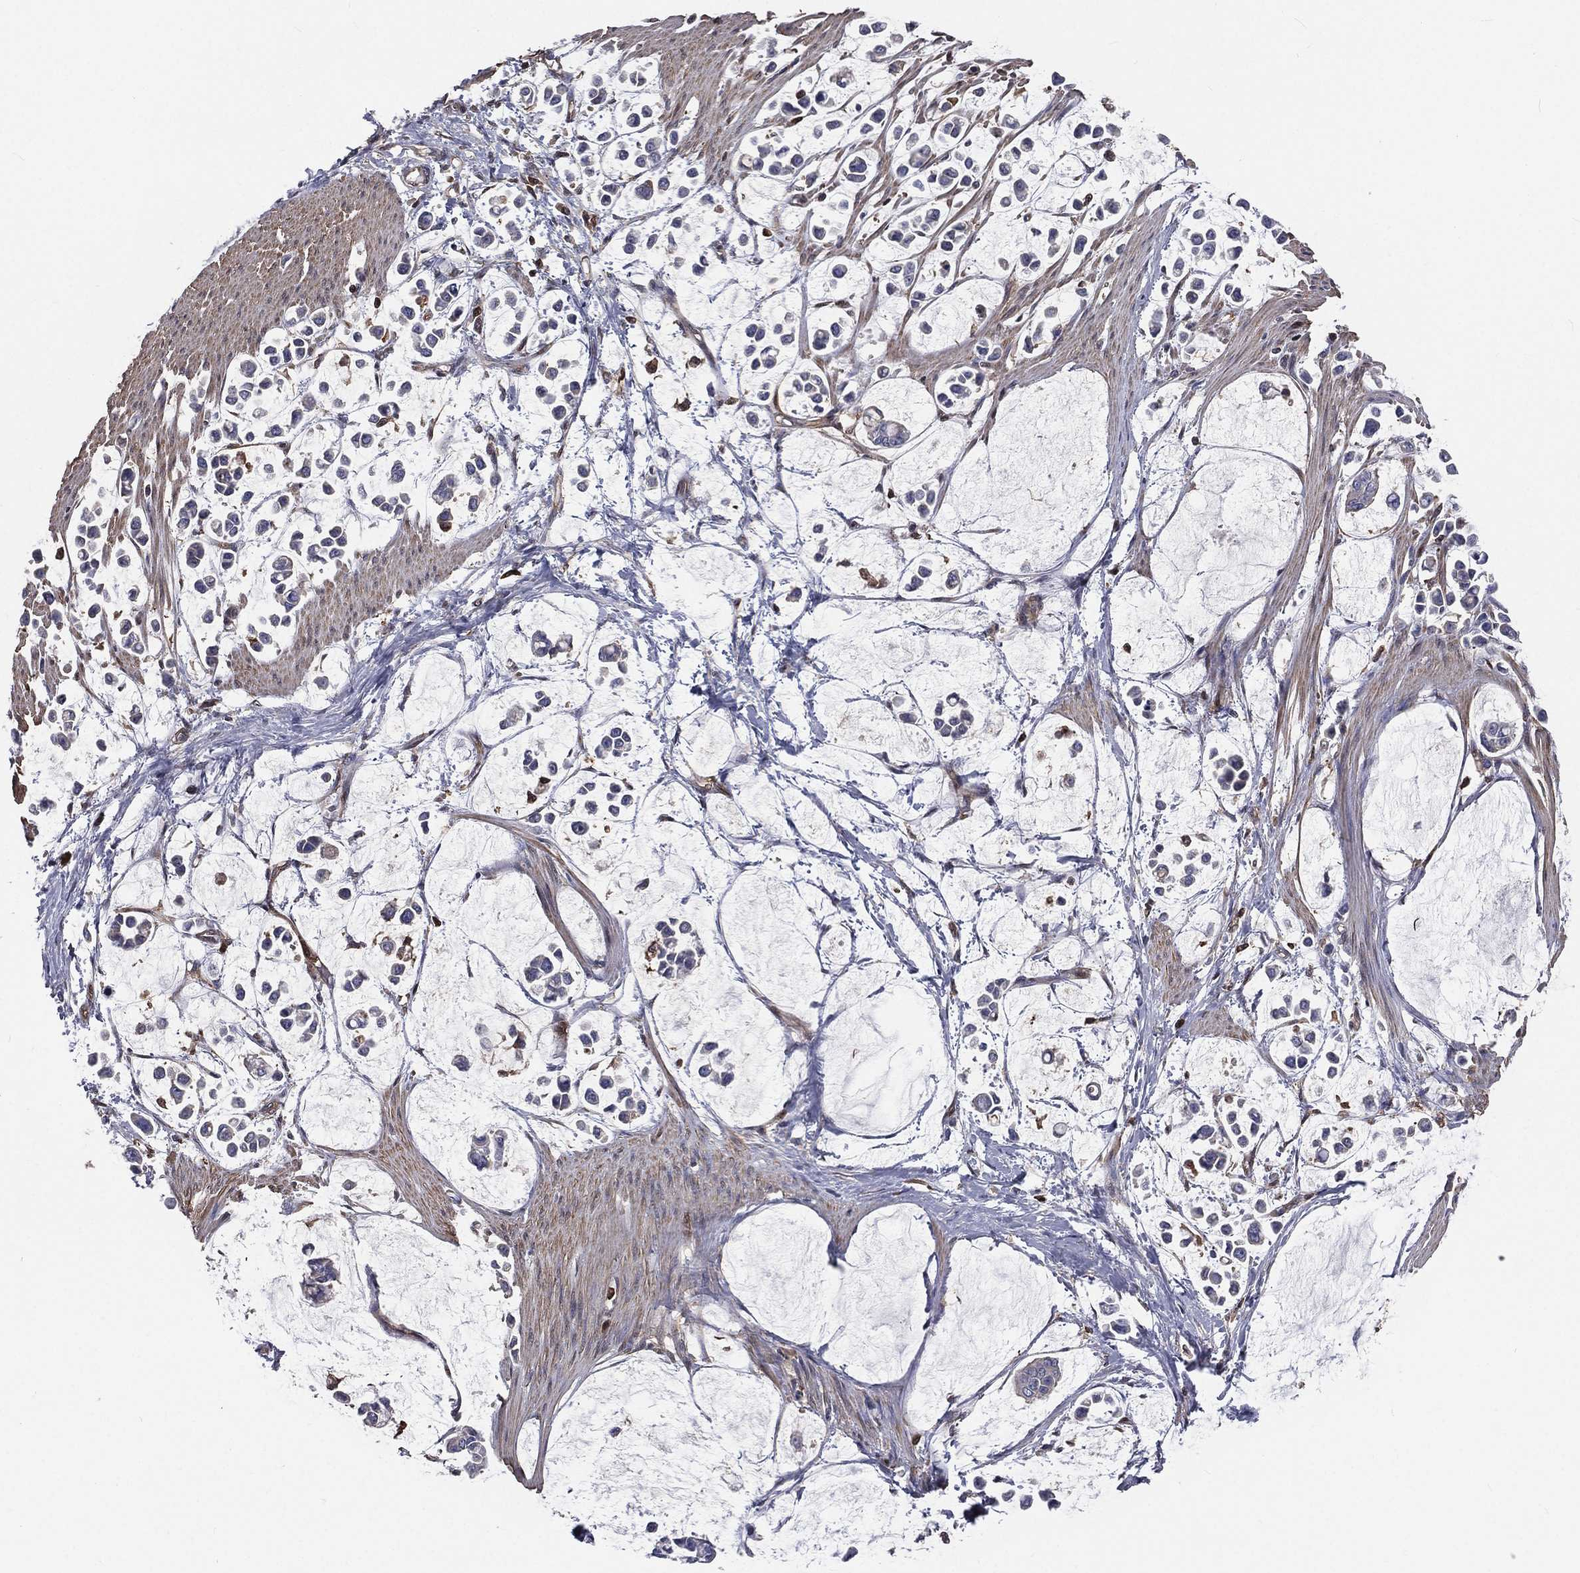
{"staining": {"intensity": "negative", "quantity": "none", "location": "none"}, "tissue": "stomach cancer", "cell_type": "Tumor cells", "image_type": "cancer", "snomed": [{"axis": "morphology", "description": "Adenocarcinoma, NOS"}, {"axis": "topography", "description": "Stomach"}], "caption": "DAB (3,3'-diaminobenzidine) immunohistochemical staining of adenocarcinoma (stomach) reveals no significant expression in tumor cells.", "gene": "TBC1D2", "patient": {"sex": "male", "age": 82}}